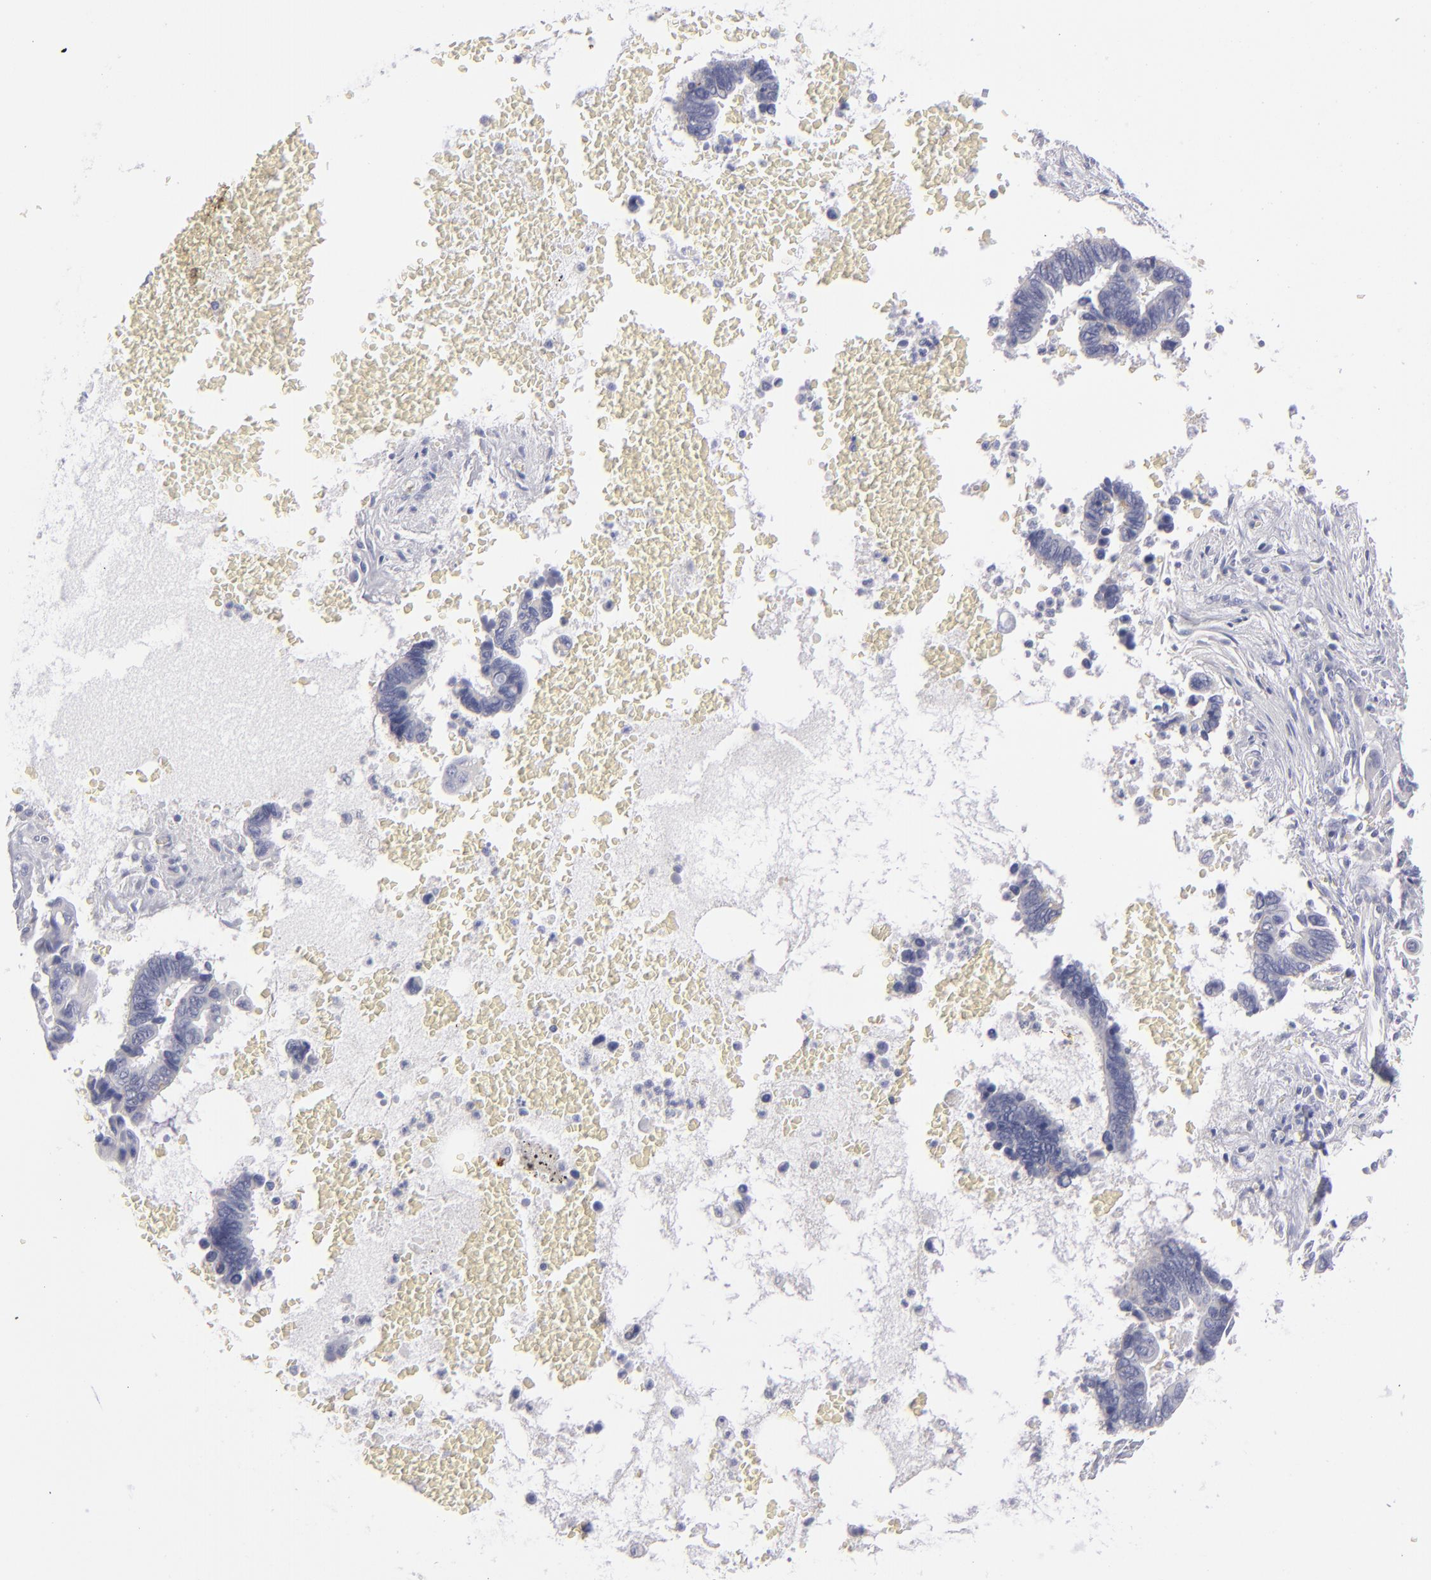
{"staining": {"intensity": "negative", "quantity": "none", "location": "none"}, "tissue": "pancreatic cancer", "cell_type": "Tumor cells", "image_type": "cancer", "snomed": [{"axis": "morphology", "description": "Adenocarcinoma, NOS"}, {"axis": "topography", "description": "Pancreas"}], "caption": "Pancreatic cancer (adenocarcinoma) was stained to show a protein in brown. There is no significant staining in tumor cells.", "gene": "ITGB4", "patient": {"sex": "female", "age": 70}}